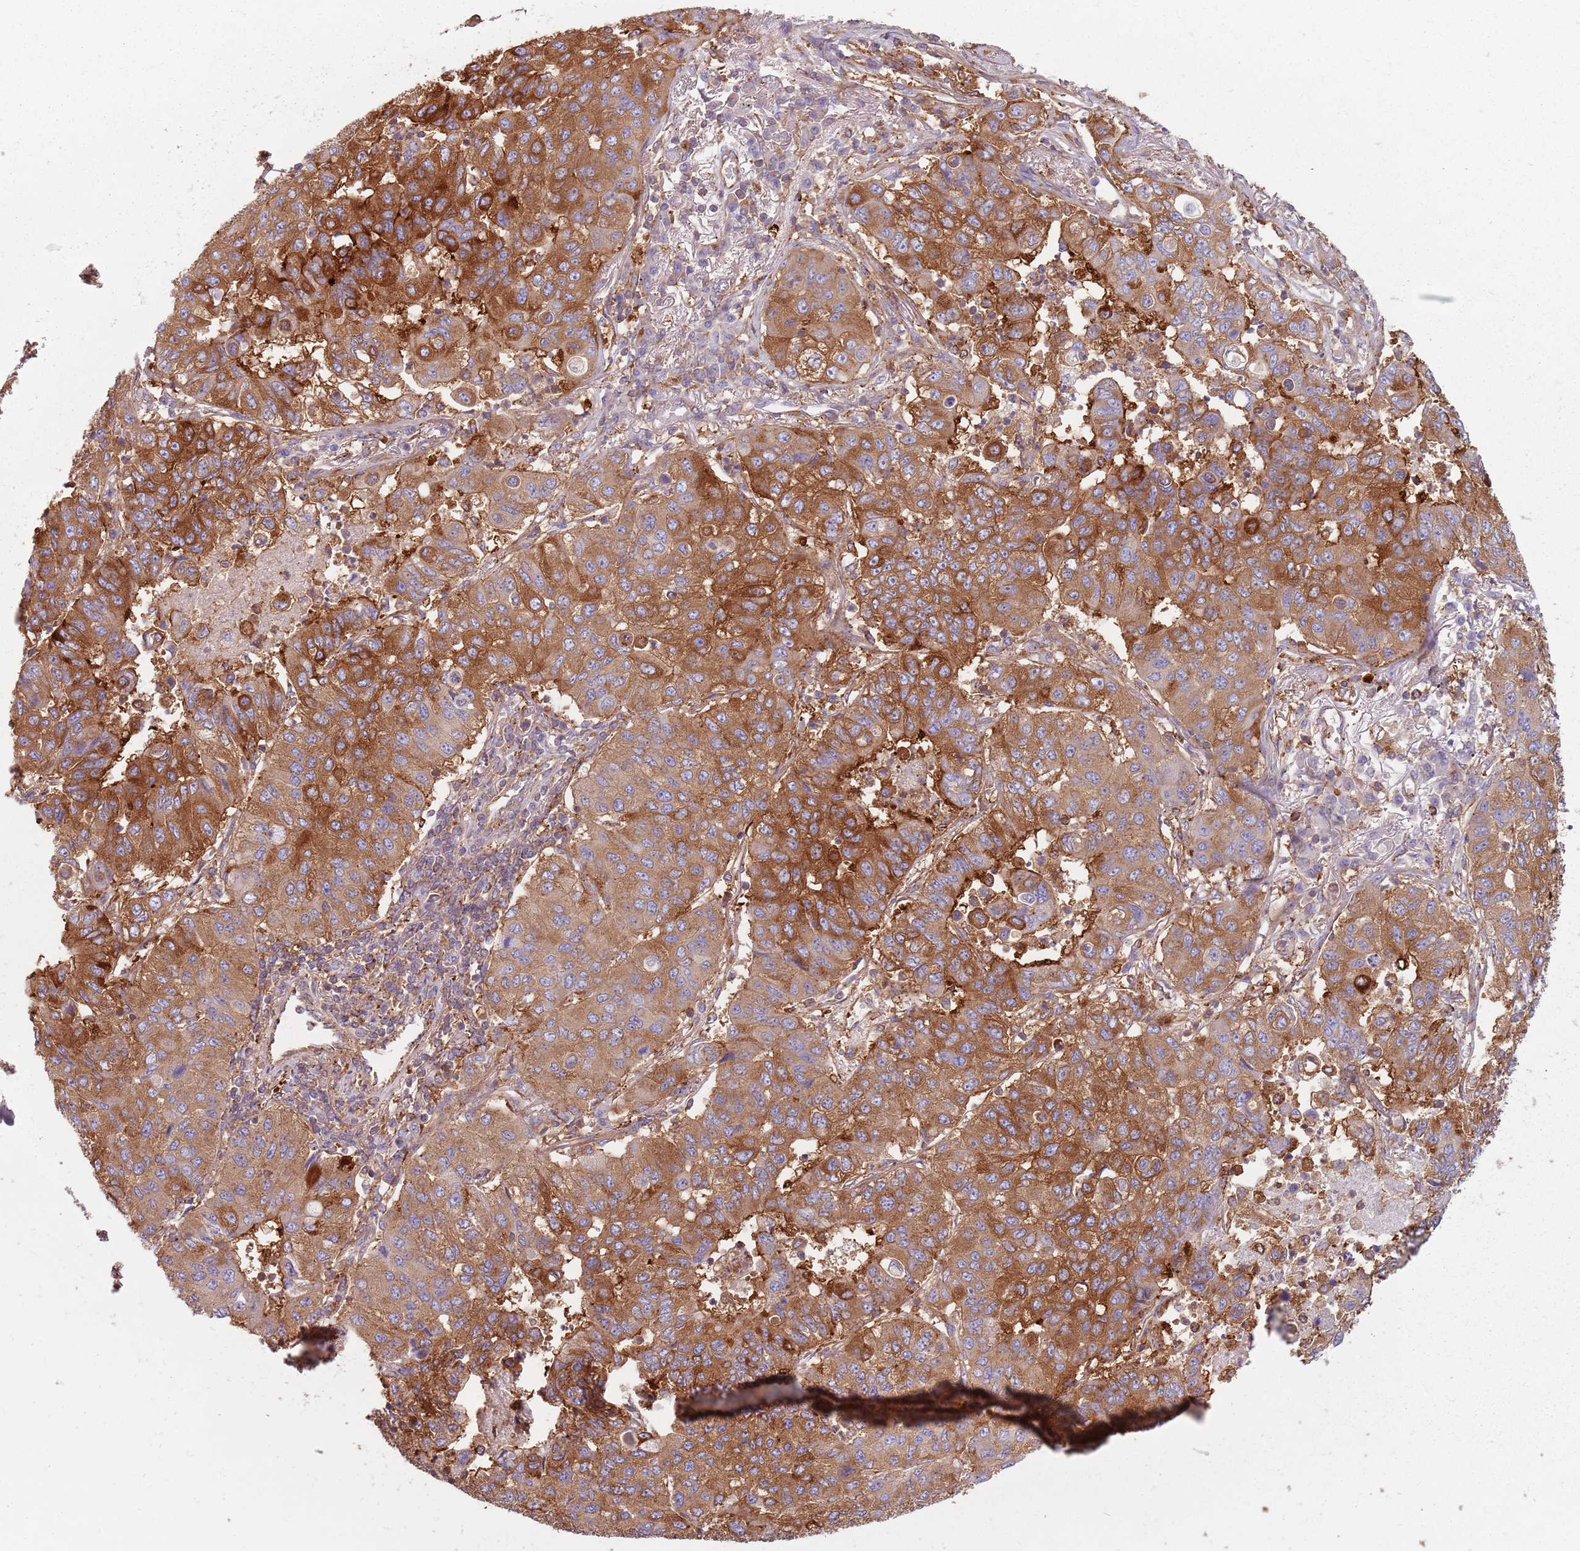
{"staining": {"intensity": "strong", "quantity": ">75%", "location": "cytoplasmic/membranous"}, "tissue": "lung cancer", "cell_type": "Tumor cells", "image_type": "cancer", "snomed": [{"axis": "morphology", "description": "Squamous cell carcinoma, NOS"}, {"axis": "topography", "description": "Lung"}], "caption": "The micrograph shows staining of lung cancer (squamous cell carcinoma), revealing strong cytoplasmic/membranous protein expression (brown color) within tumor cells.", "gene": "TPD52L2", "patient": {"sex": "male", "age": 74}}